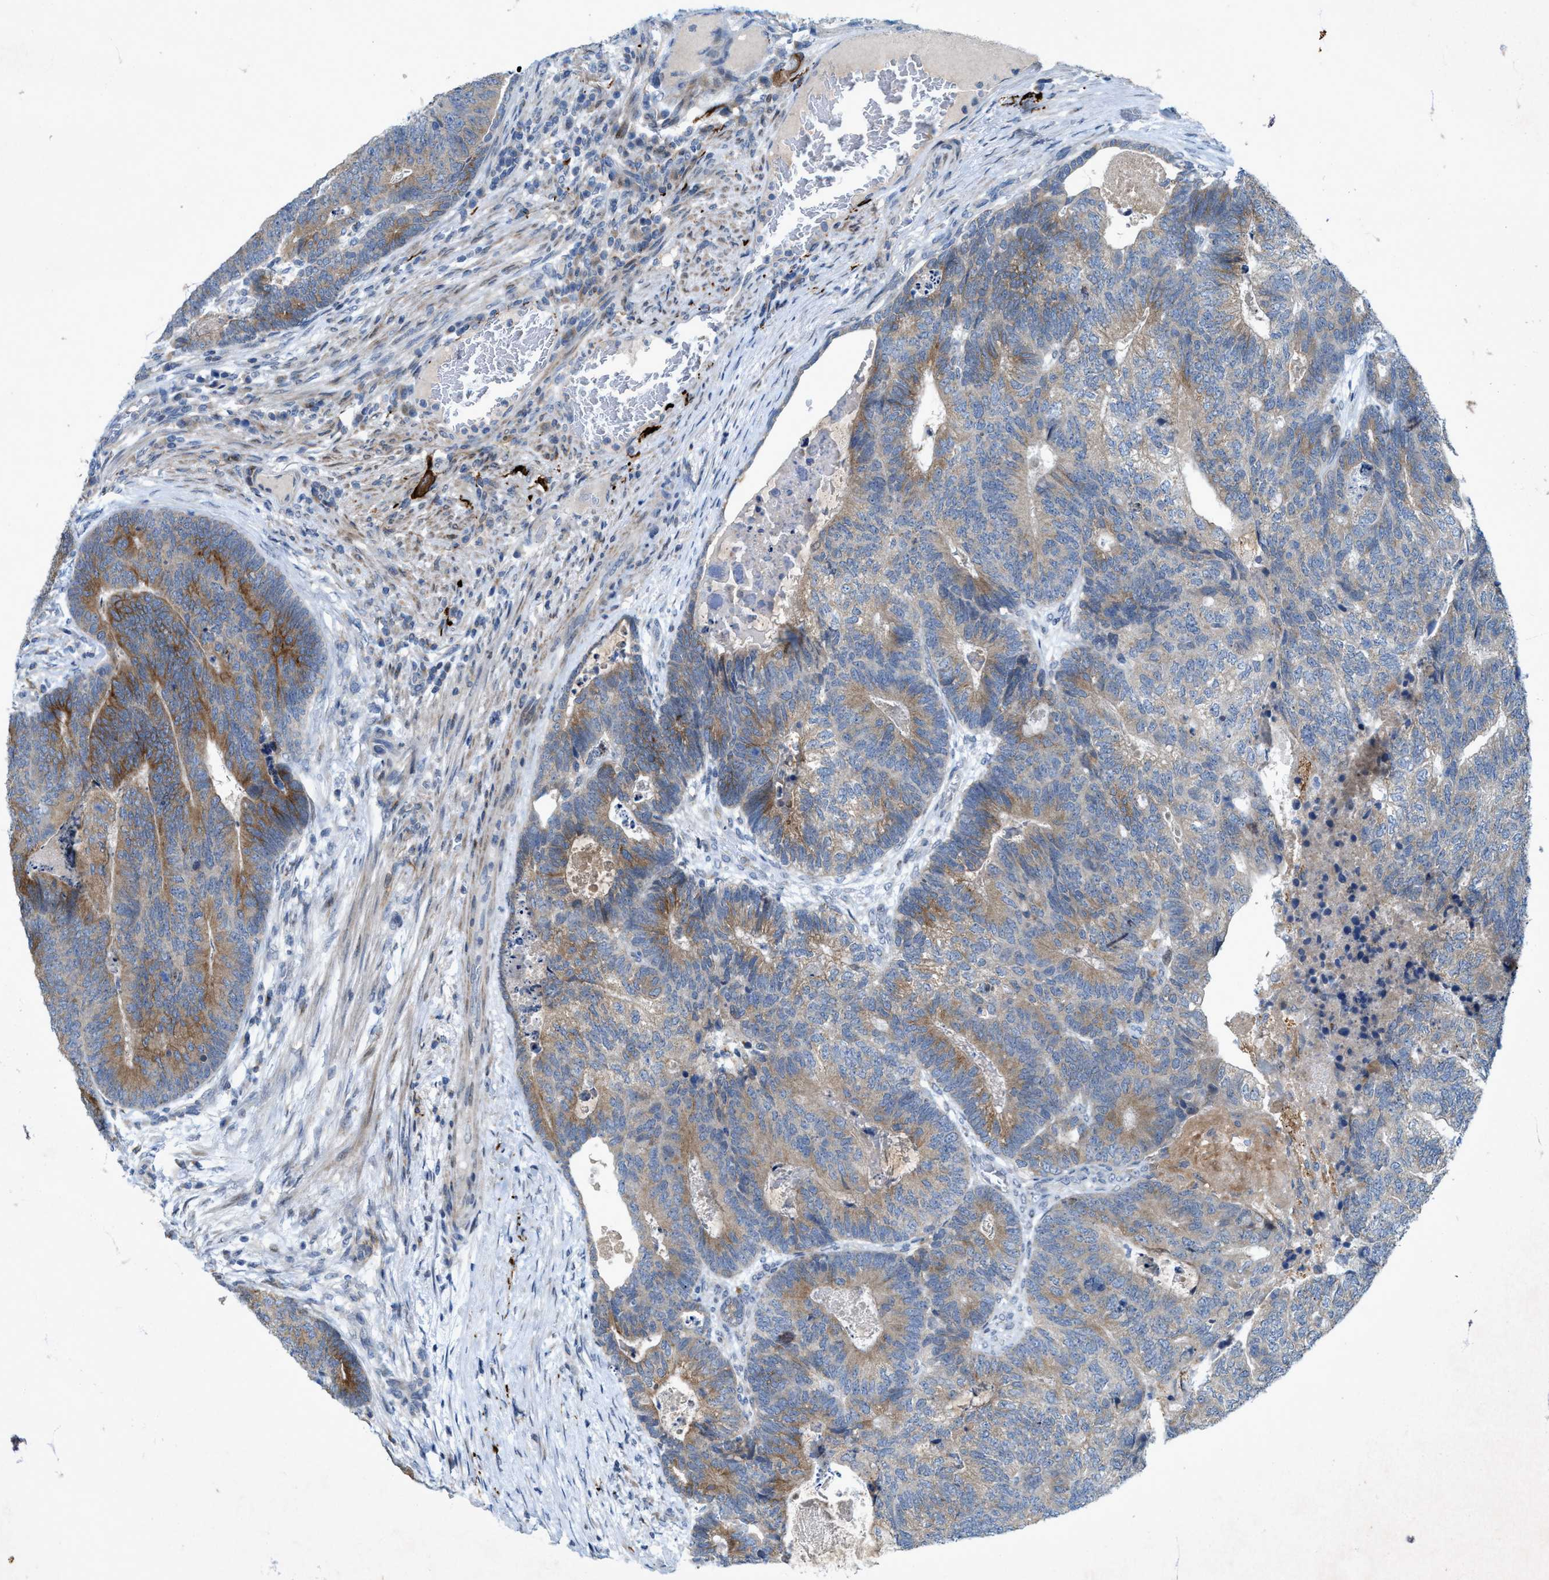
{"staining": {"intensity": "moderate", "quantity": "25%-75%", "location": "cytoplasmic/membranous"}, "tissue": "colorectal cancer", "cell_type": "Tumor cells", "image_type": "cancer", "snomed": [{"axis": "morphology", "description": "Adenocarcinoma, NOS"}, {"axis": "topography", "description": "Colon"}], "caption": "About 25%-75% of tumor cells in colorectal adenocarcinoma exhibit moderate cytoplasmic/membranous protein expression as visualized by brown immunohistochemical staining.", "gene": "URGCP", "patient": {"sex": "female", "age": 67}}